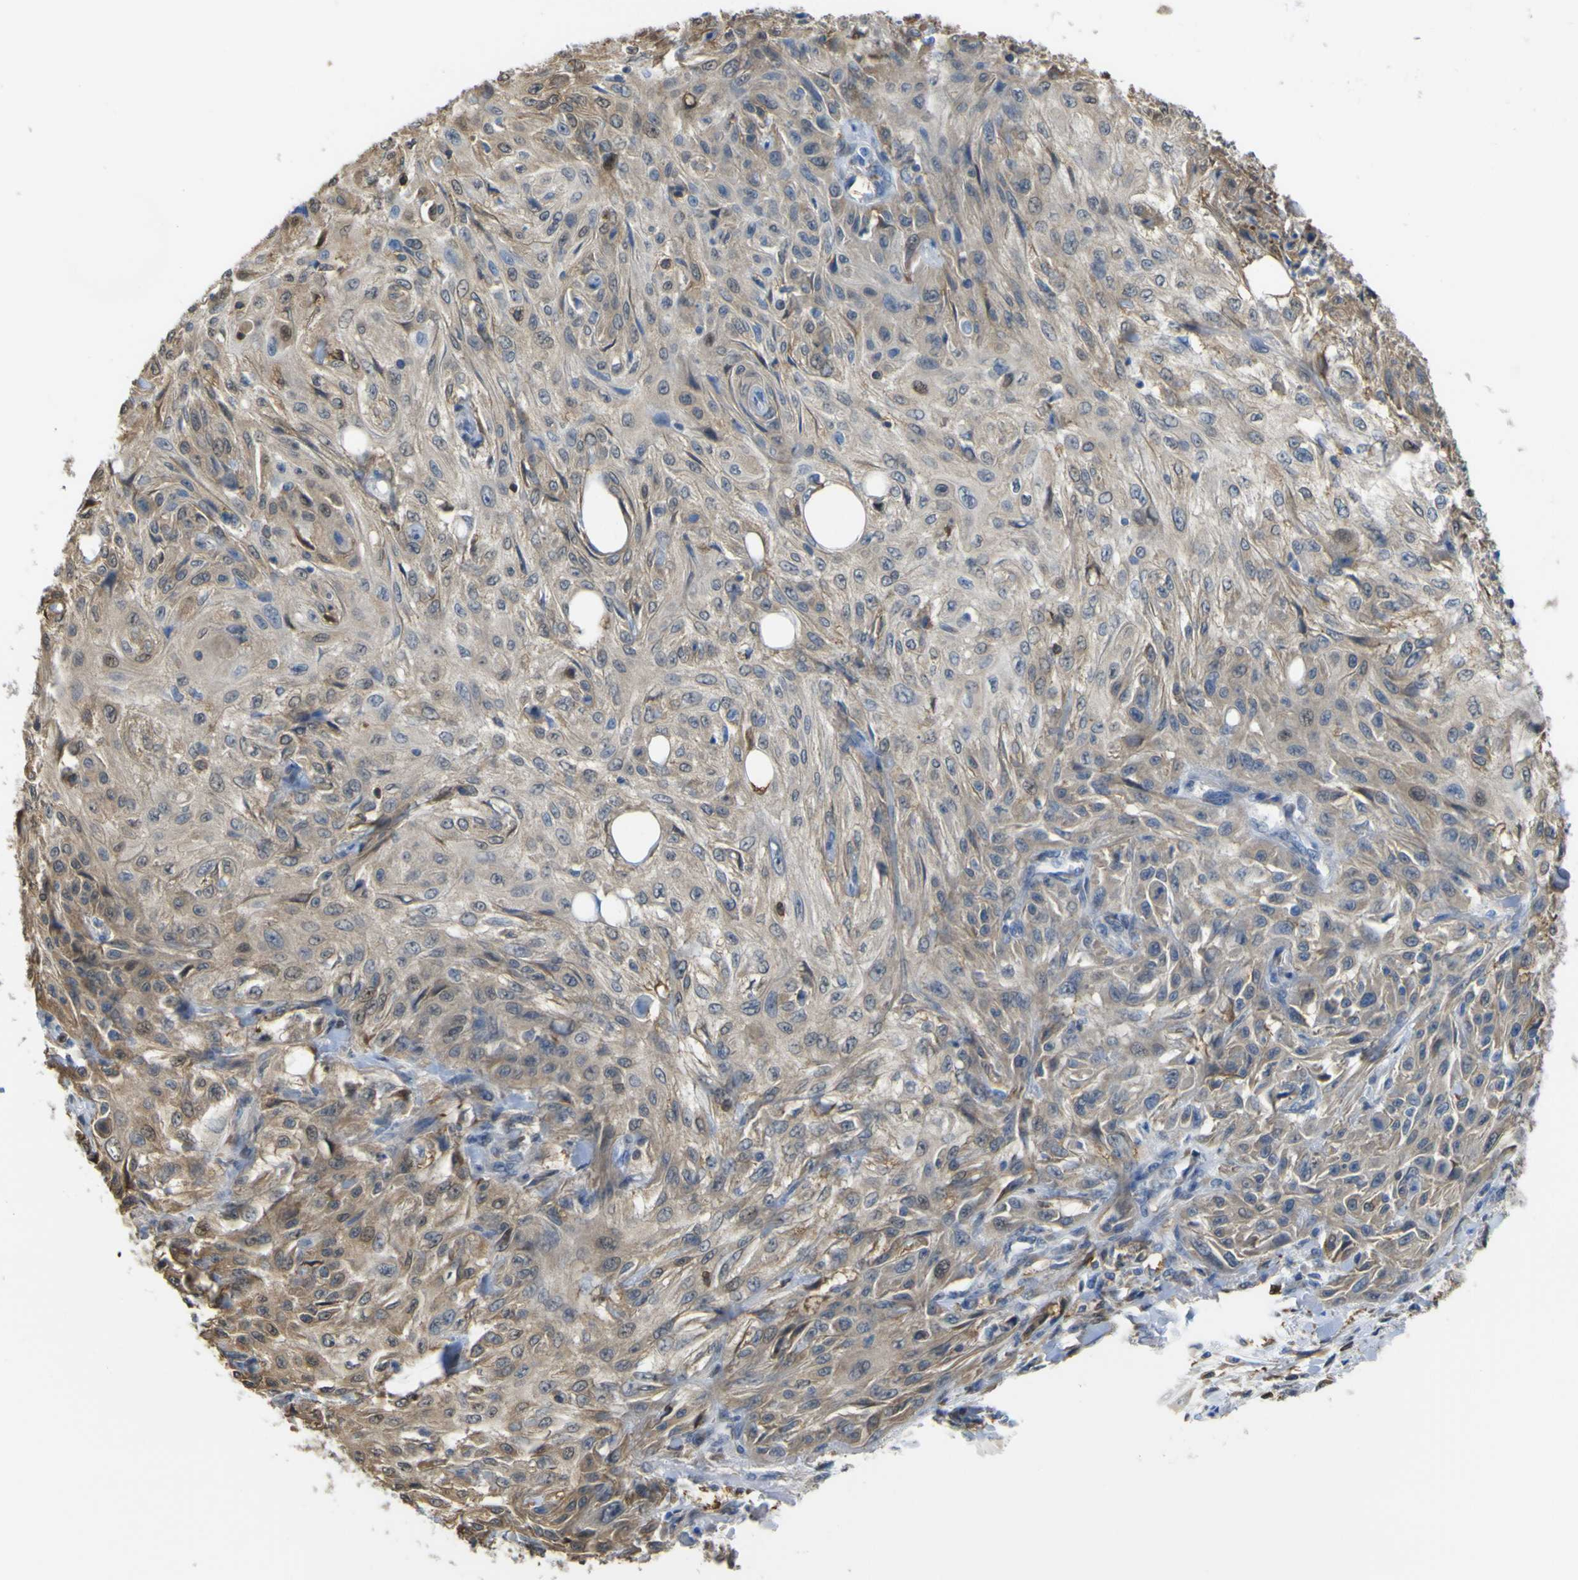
{"staining": {"intensity": "moderate", "quantity": "25%-75%", "location": "cytoplasmic/membranous"}, "tissue": "skin cancer", "cell_type": "Tumor cells", "image_type": "cancer", "snomed": [{"axis": "morphology", "description": "Squamous cell carcinoma, NOS"}, {"axis": "topography", "description": "Skin"}], "caption": "Protein expression analysis of squamous cell carcinoma (skin) demonstrates moderate cytoplasmic/membranous positivity in about 25%-75% of tumor cells.", "gene": "ABHD3", "patient": {"sex": "male", "age": 75}}